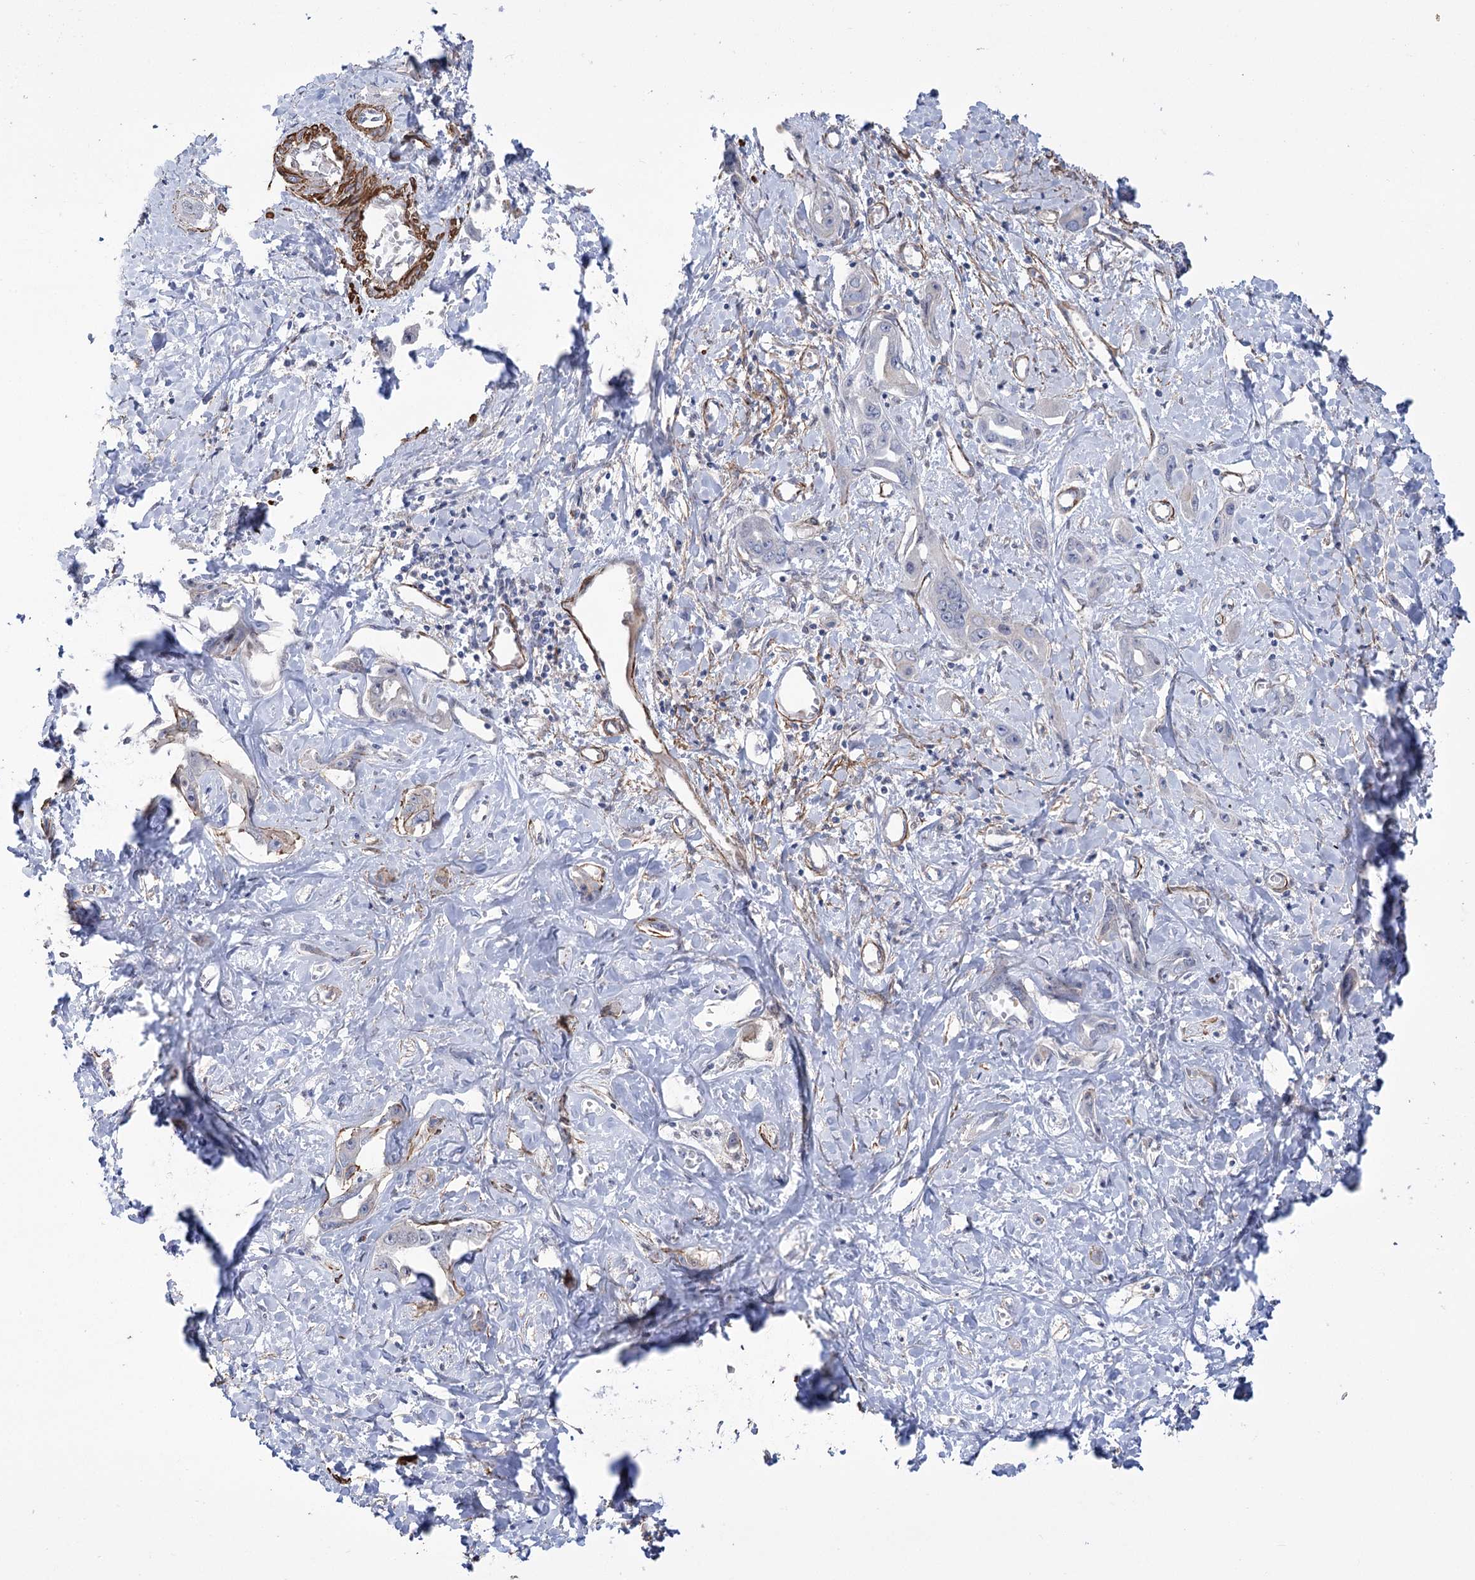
{"staining": {"intensity": "negative", "quantity": "none", "location": "none"}, "tissue": "liver cancer", "cell_type": "Tumor cells", "image_type": "cancer", "snomed": [{"axis": "morphology", "description": "Cholangiocarcinoma"}, {"axis": "topography", "description": "Liver"}], "caption": "The immunohistochemistry (IHC) photomicrograph has no significant positivity in tumor cells of liver cholangiocarcinoma tissue.", "gene": "WASHC3", "patient": {"sex": "male", "age": 59}}